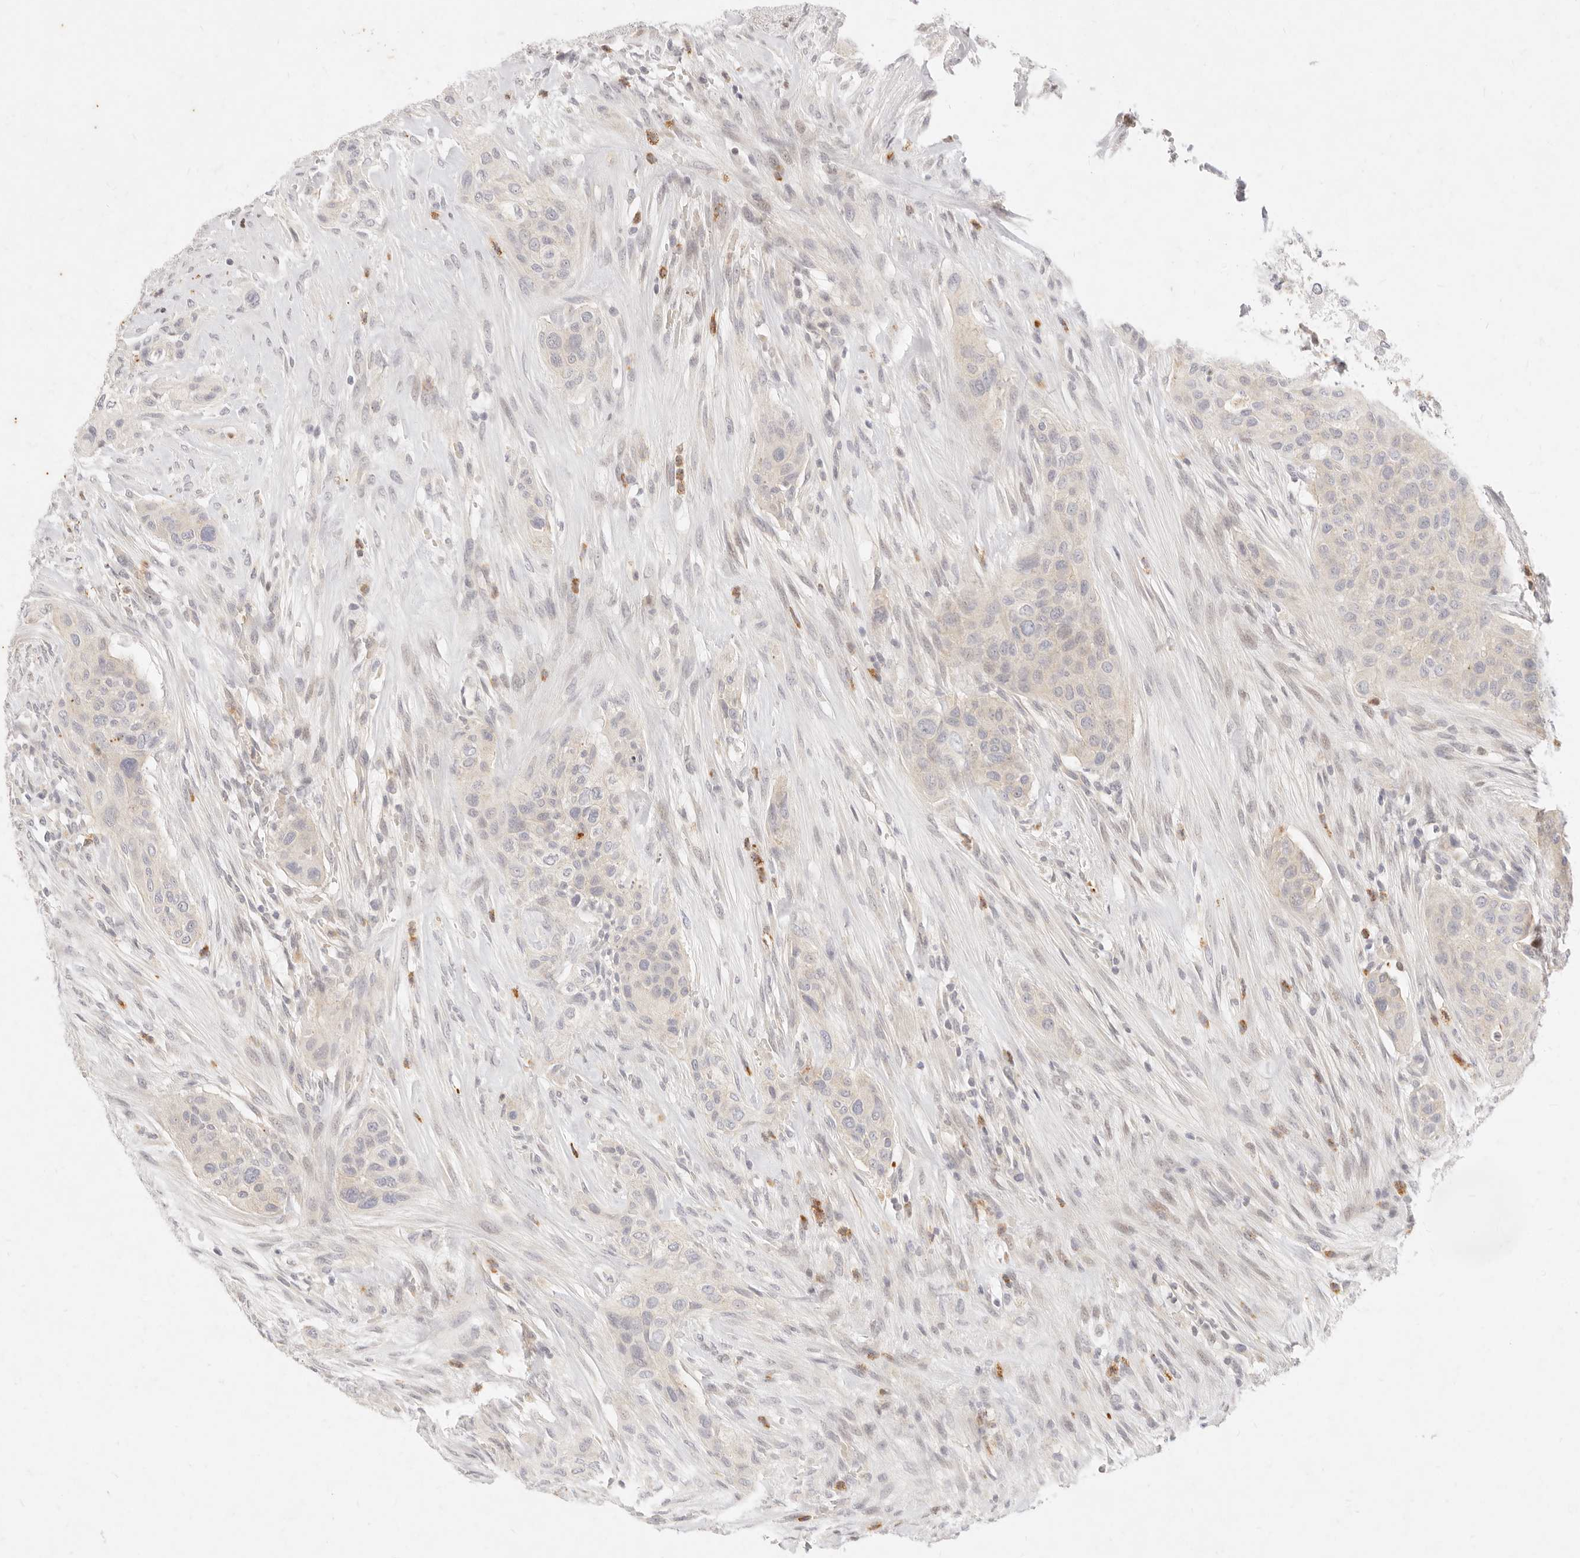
{"staining": {"intensity": "negative", "quantity": "none", "location": "none"}, "tissue": "urothelial cancer", "cell_type": "Tumor cells", "image_type": "cancer", "snomed": [{"axis": "morphology", "description": "Urothelial carcinoma, High grade"}, {"axis": "topography", "description": "Urinary bladder"}], "caption": "Photomicrograph shows no protein expression in tumor cells of urothelial cancer tissue. (DAB immunohistochemistry with hematoxylin counter stain).", "gene": "ASCL3", "patient": {"sex": "male", "age": 35}}